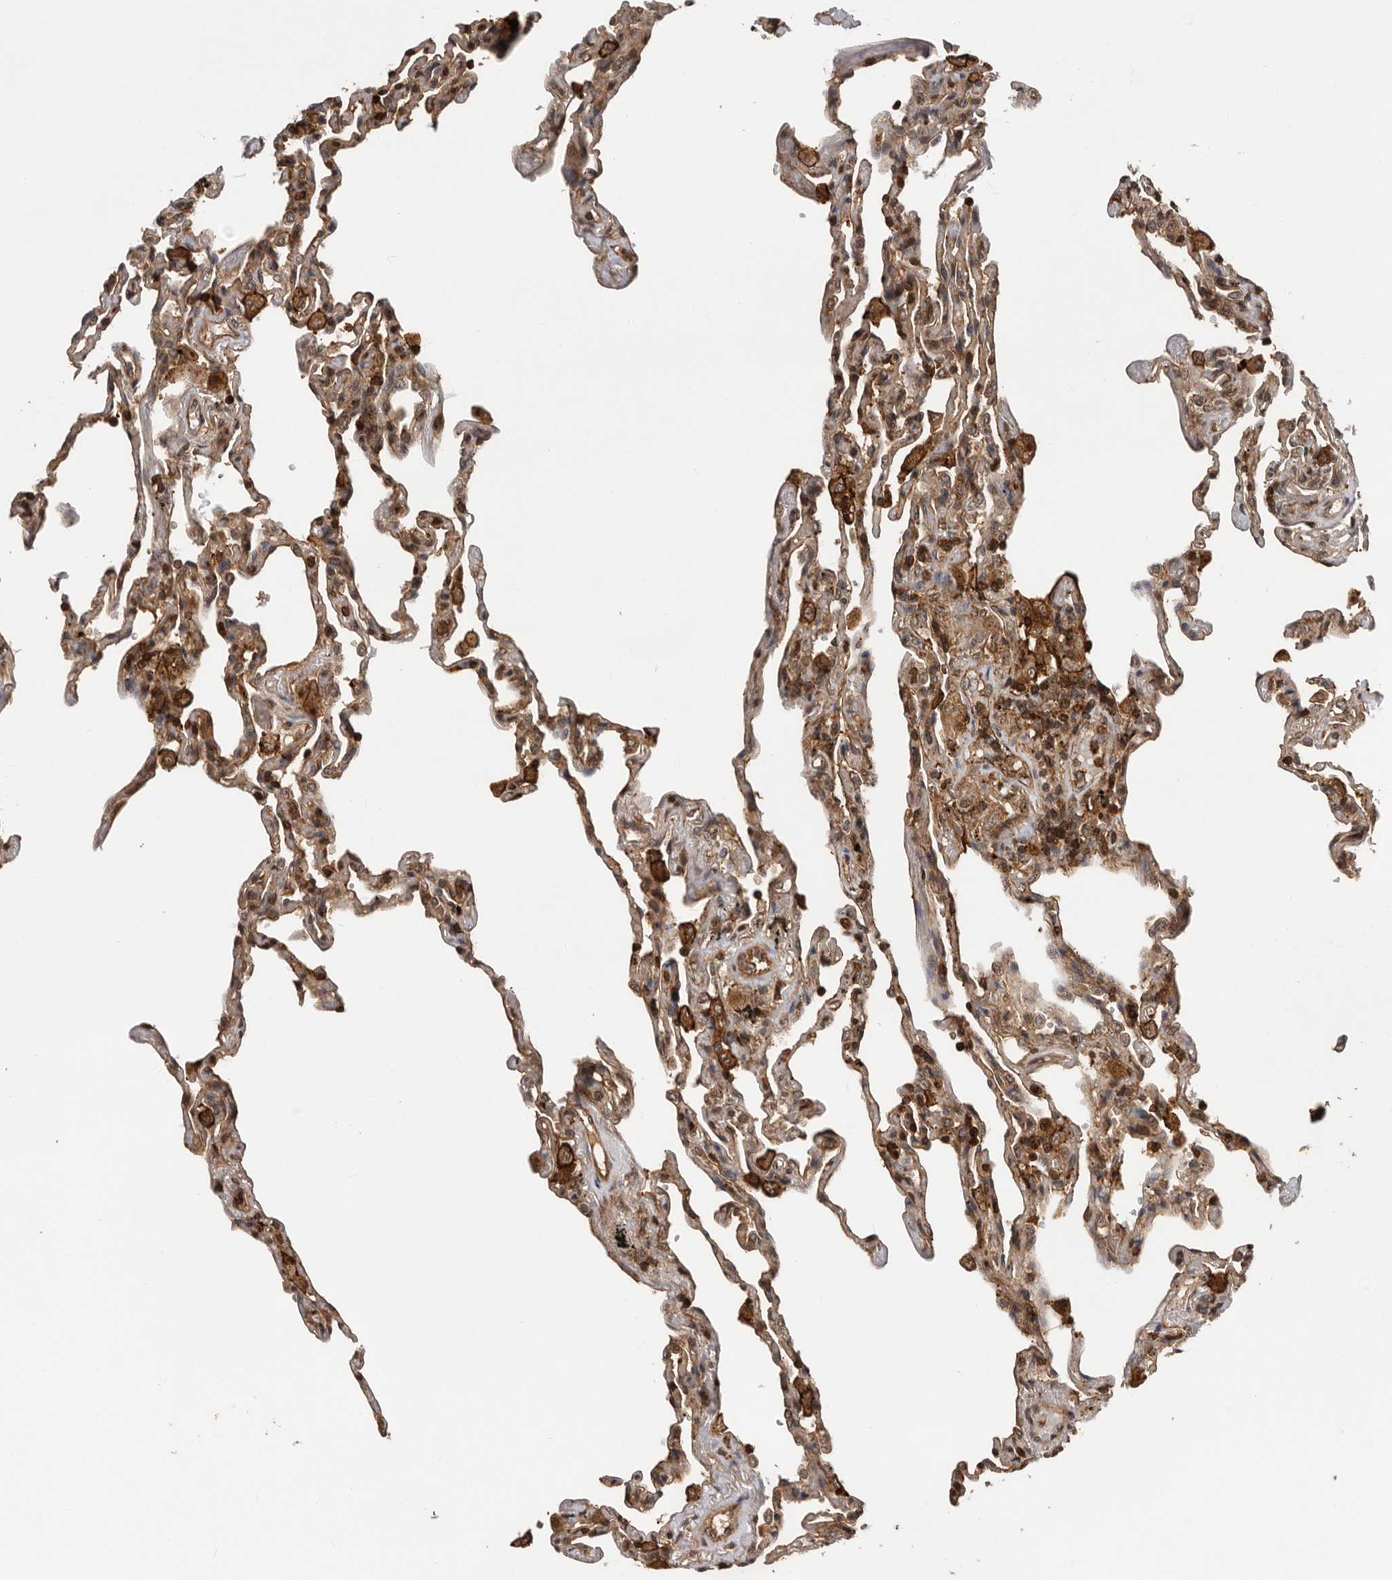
{"staining": {"intensity": "moderate", "quantity": ">75%", "location": "cytoplasmic/membranous,nuclear"}, "tissue": "lung", "cell_type": "Alveolar cells", "image_type": "normal", "snomed": [{"axis": "morphology", "description": "Normal tissue, NOS"}, {"axis": "topography", "description": "Lung"}], "caption": "Protein expression analysis of normal human lung reveals moderate cytoplasmic/membranous,nuclear expression in about >75% of alveolar cells.", "gene": "RNF157", "patient": {"sex": "male", "age": 59}}